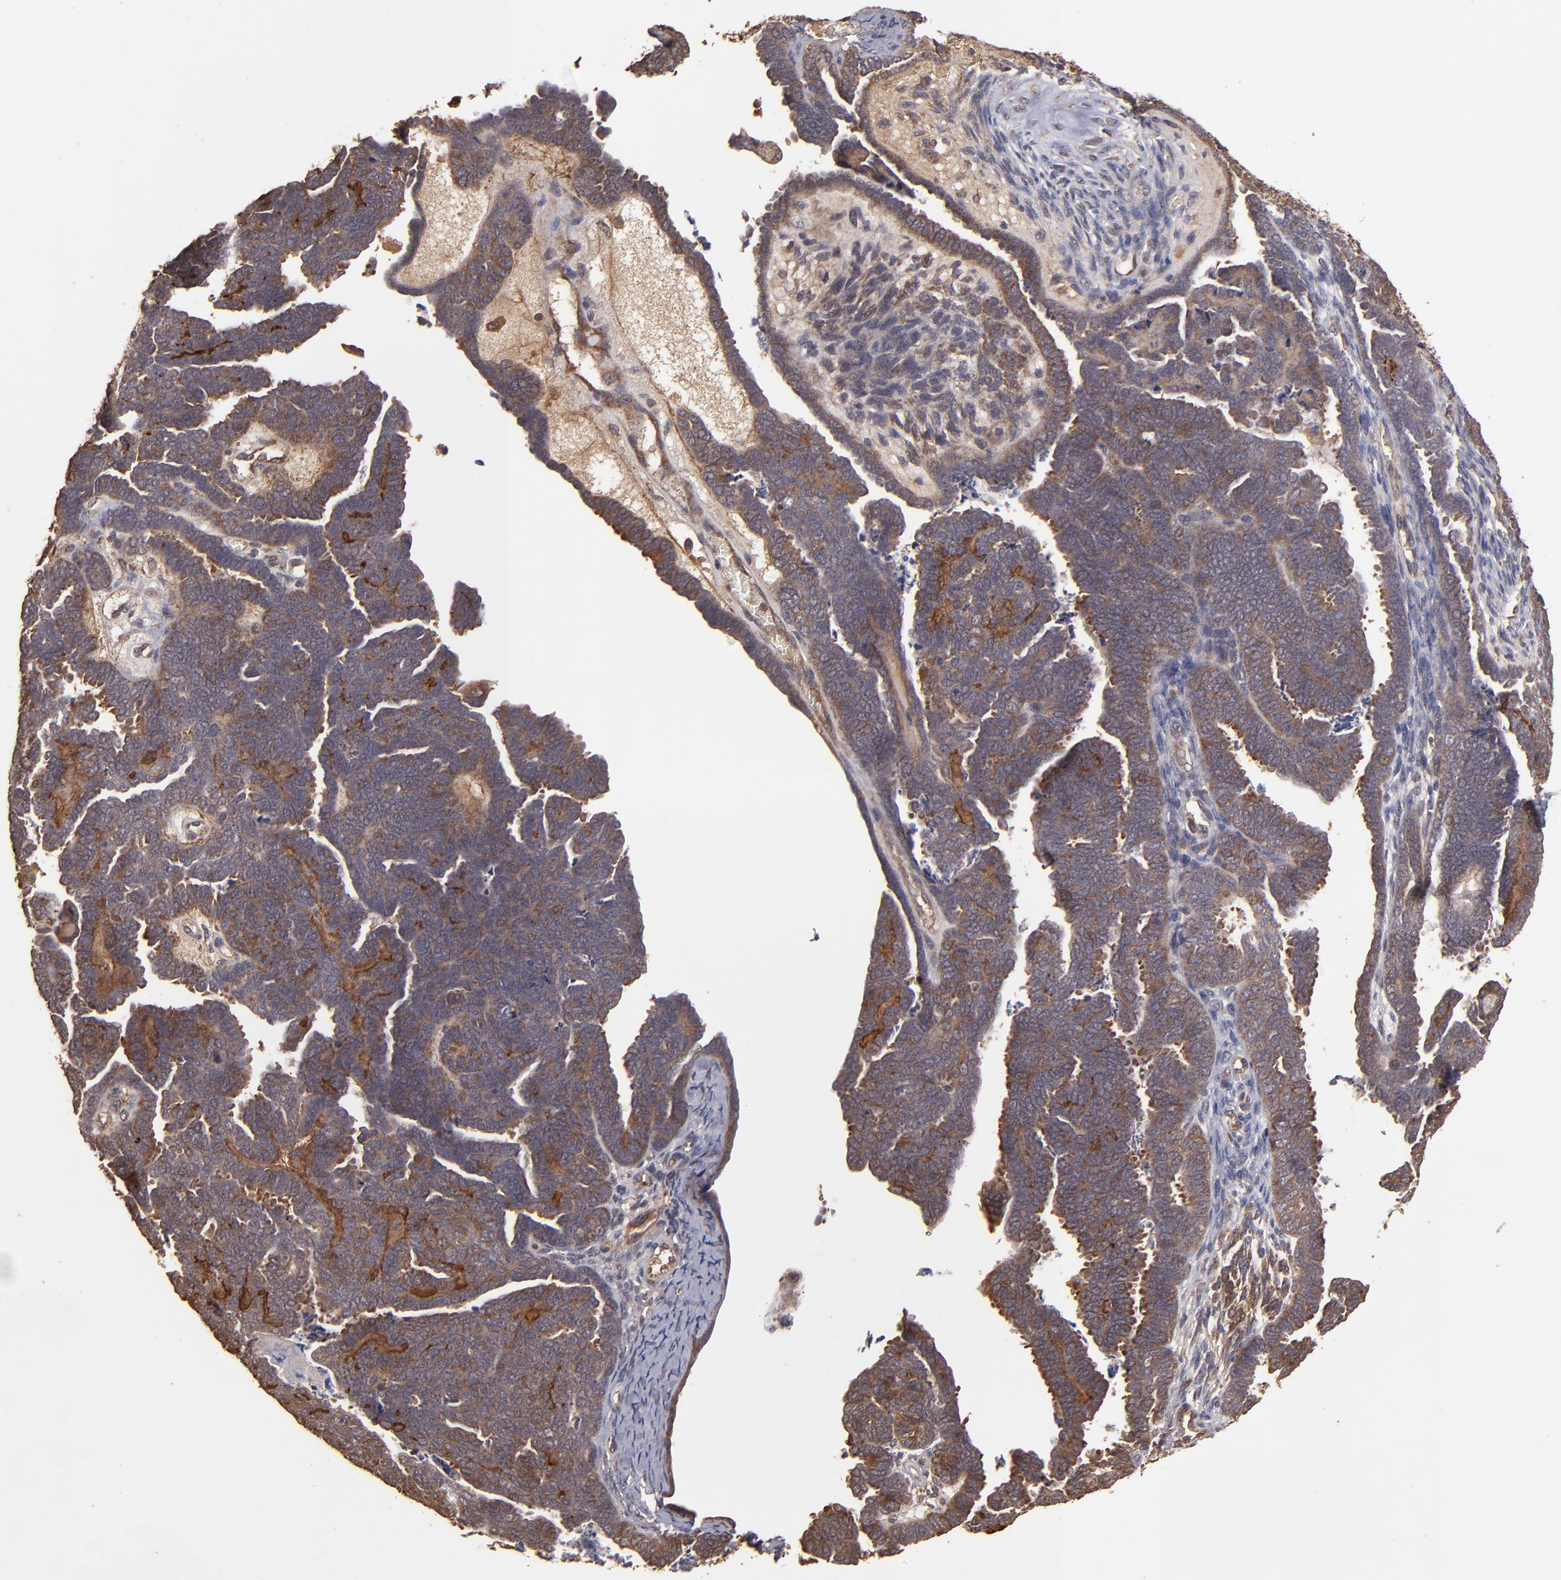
{"staining": {"intensity": "strong", "quantity": ">75%", "location": "cytoplasmic/membranous"}, "tissue": "endometrial cancer", "cell_type": "Tumor cells", "image_type": "cancer", "snomed": [{"axis": "morphology", "description": "Neoplasm, malignant, NOS"}, {"axis": "topography", "description": "Endometrium"}], "caption": "Immunohistochemical staining of endometrial cancer (neoplasm (malignant)) reveals high levels of strong cytoplasmic/membranous protein staining in about >75% of tumor cells.", "gene": "TXNDC16", "patient": {"sex": "female", "age": 74}}